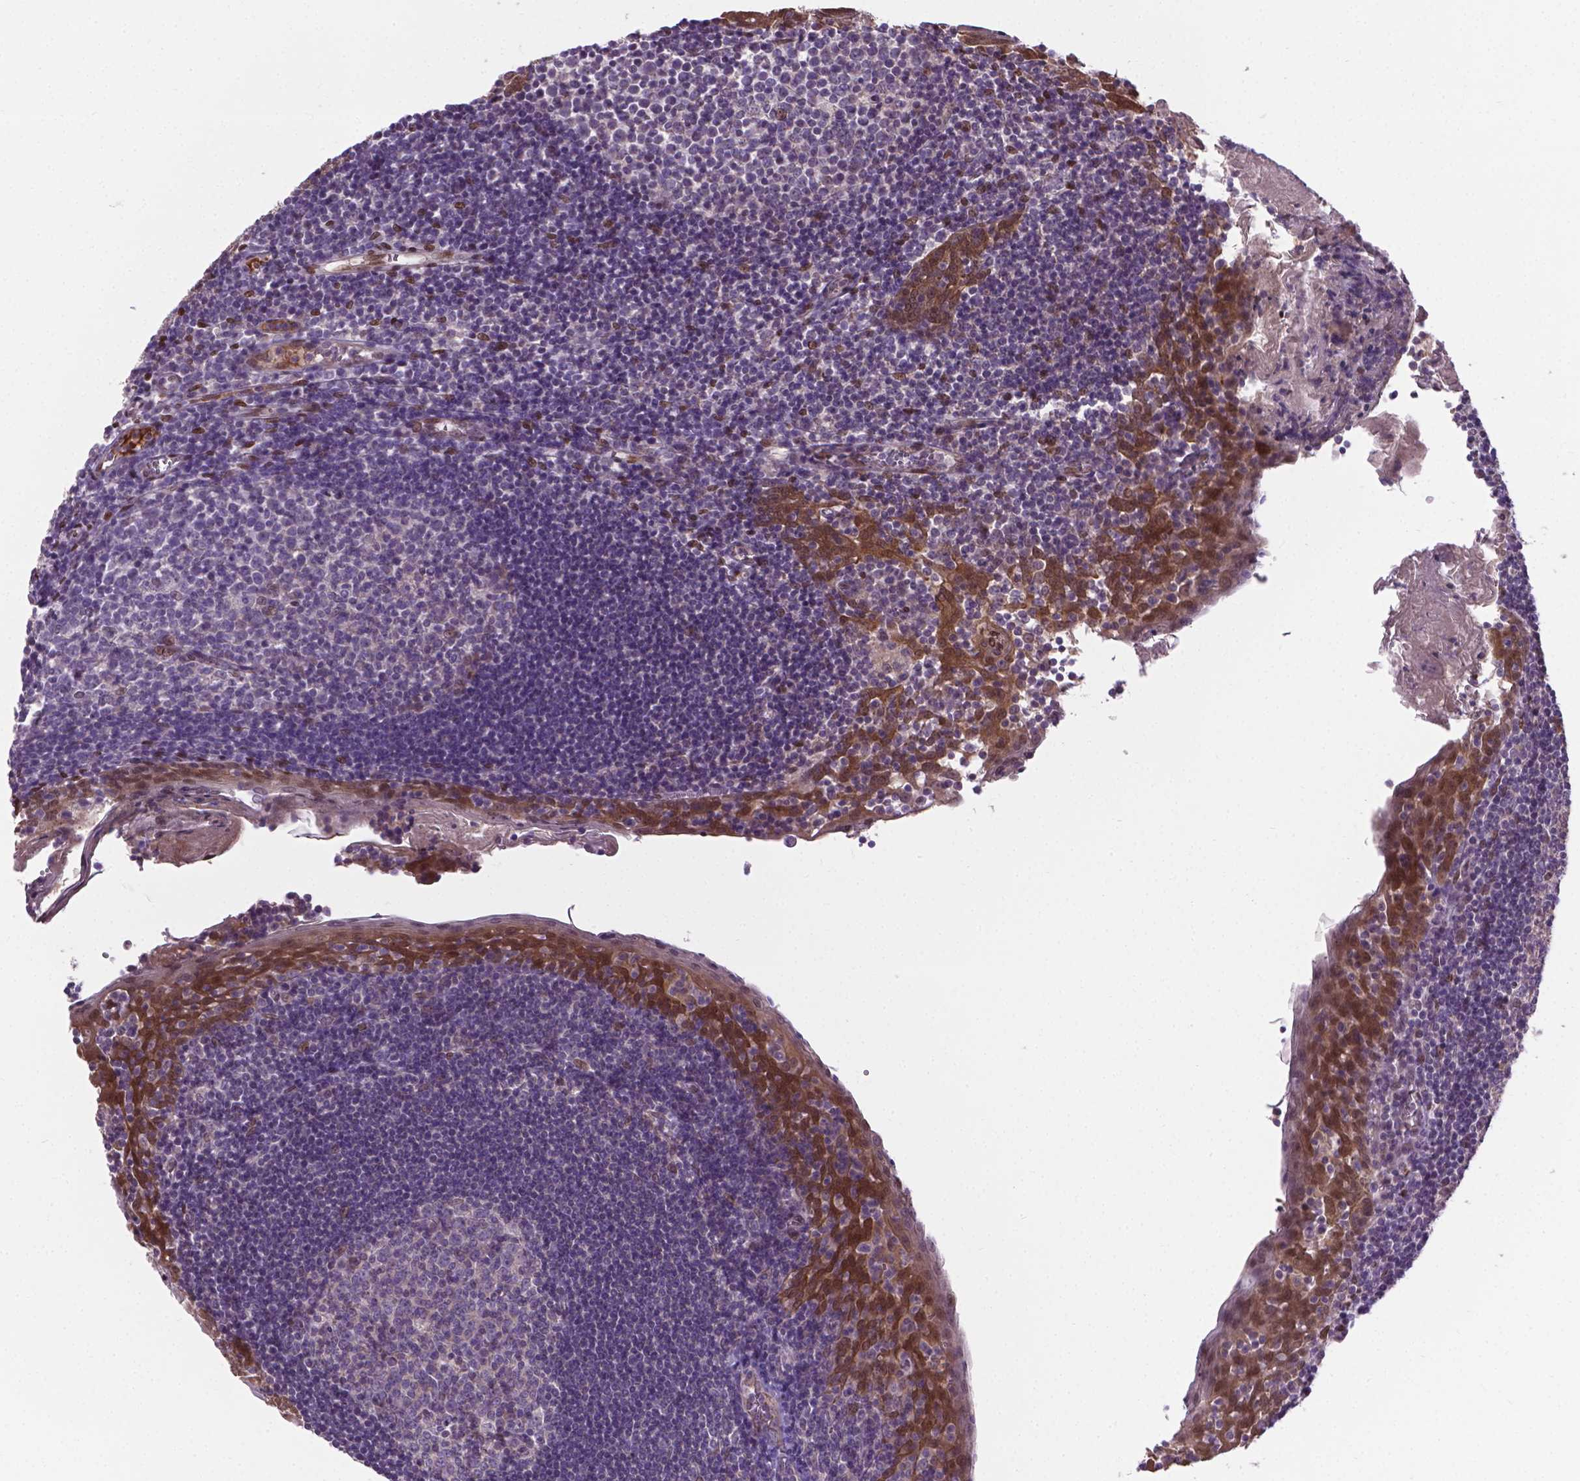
{"staining": {"intensity": "negative", "quantity": "none", "location": "none"}, "tissue": "lymph node", "cell_type": "Germinal center cells", "image_type": "normal", "snomed": [{"axis": "morphology", "description": "Normal tissue, NOS"}, {"axis": "topography", "description": "Lymph node"}], "caption": "Human lymph node stained for a protein using immunohistochemistry reveals no staining in germinal center cells.", "gene": "ENSG00000289700", "patient": {"sex": "female", "age": 21}}